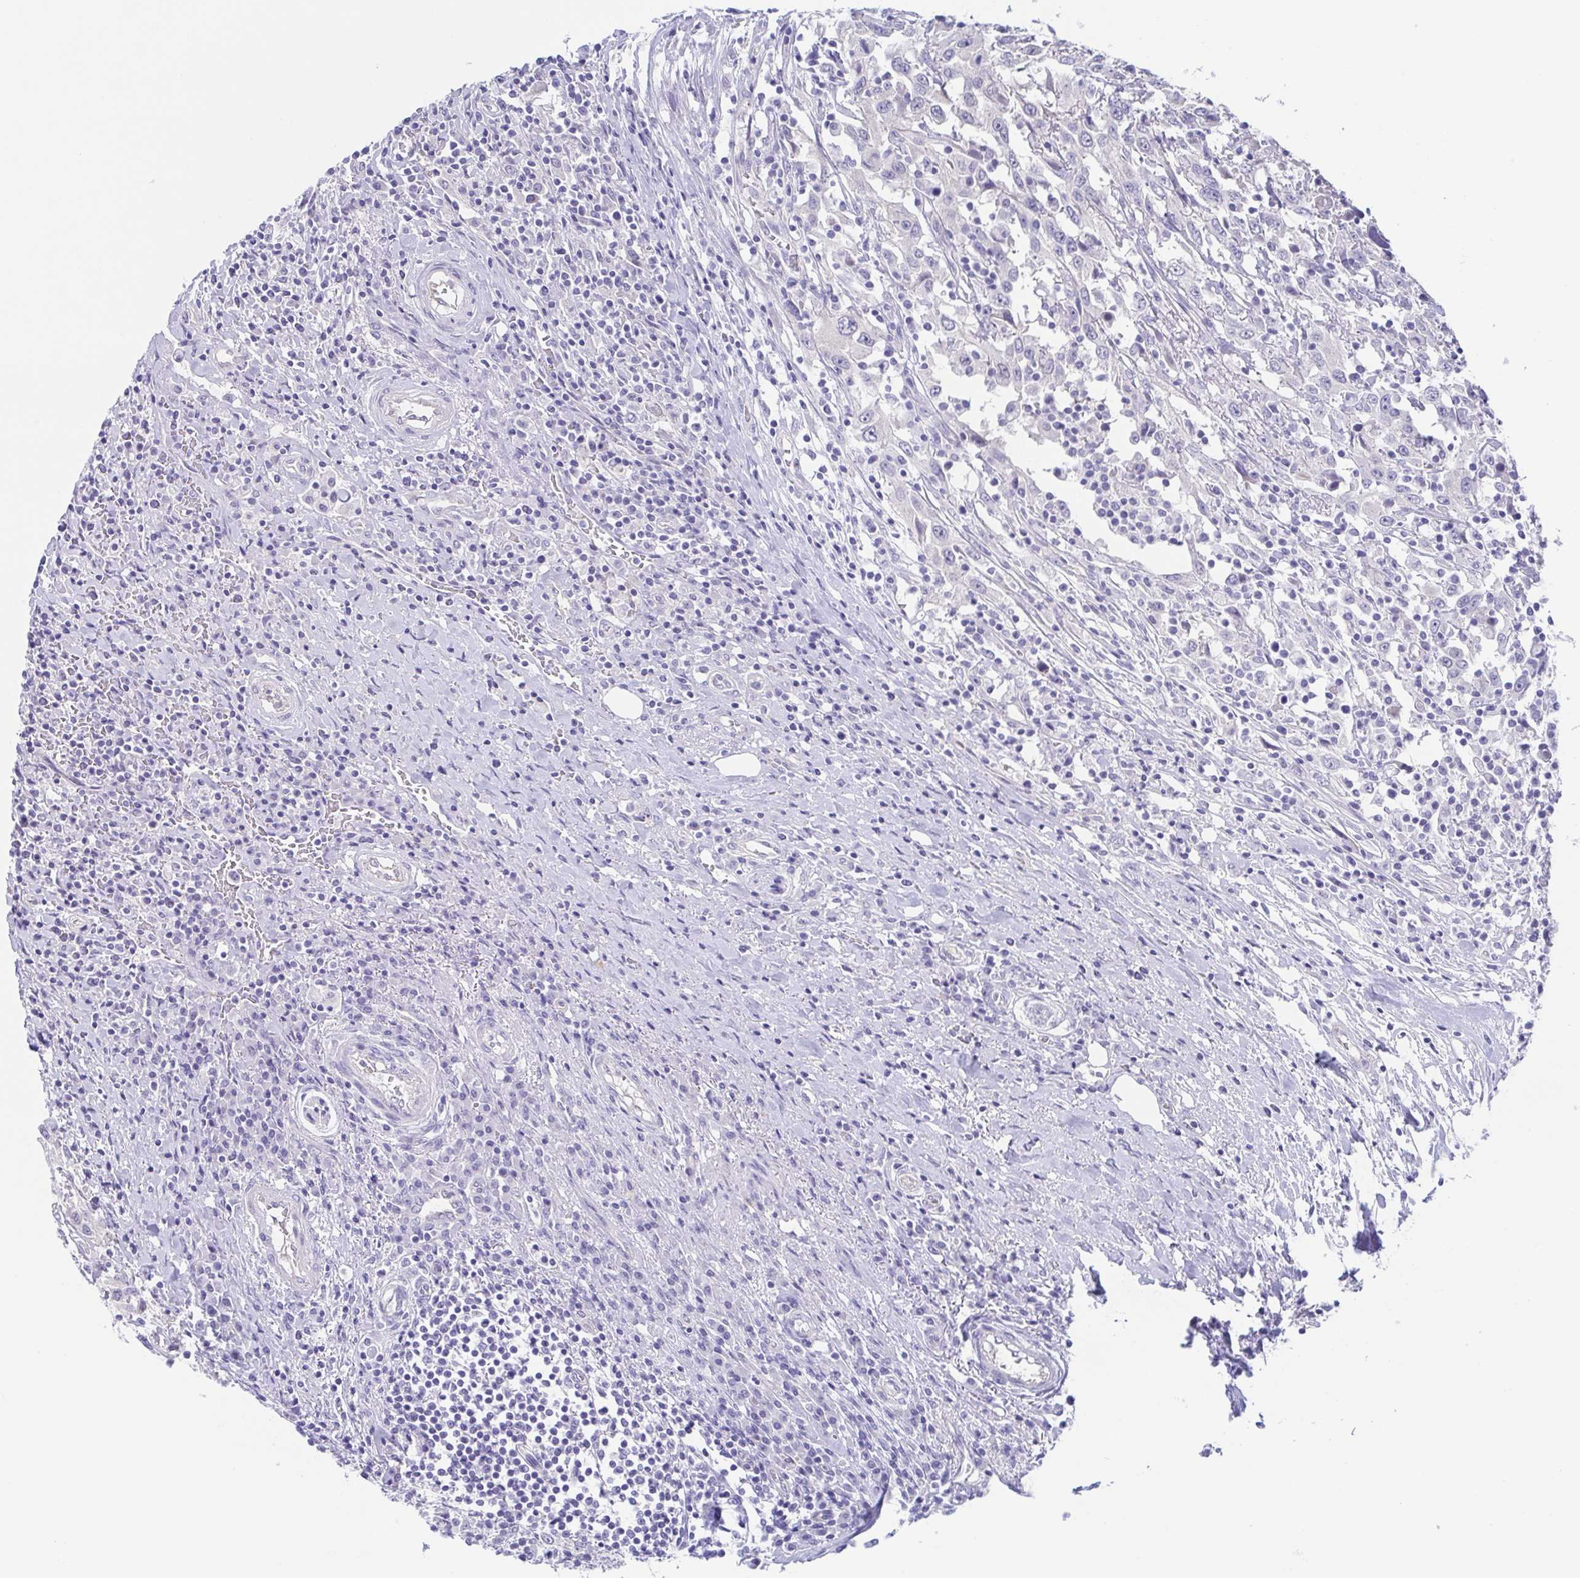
{"staining": {"intensity": "negative", "quantity": "none", "location": "none"}, "tissue": "urothelial cancer", "cell_type": "Tumor cells", "image_type": "cancer", "snomed": [{"axis": "morphology", "description": "Urothelial carcinoma, High grade"}, {"axis": "topography", "description": "Urinary bladder"}], "caption": "Immunohistochemistry micrograph of neoplastic tissue: human urothelial carcinoma (high-grade) stained with DAB (3,3'-diaminobenzidine) reveals no significant protein positivity in tumor cells.", "gene": "TEX12", "patient": {"sex": "male", "age": 61}}